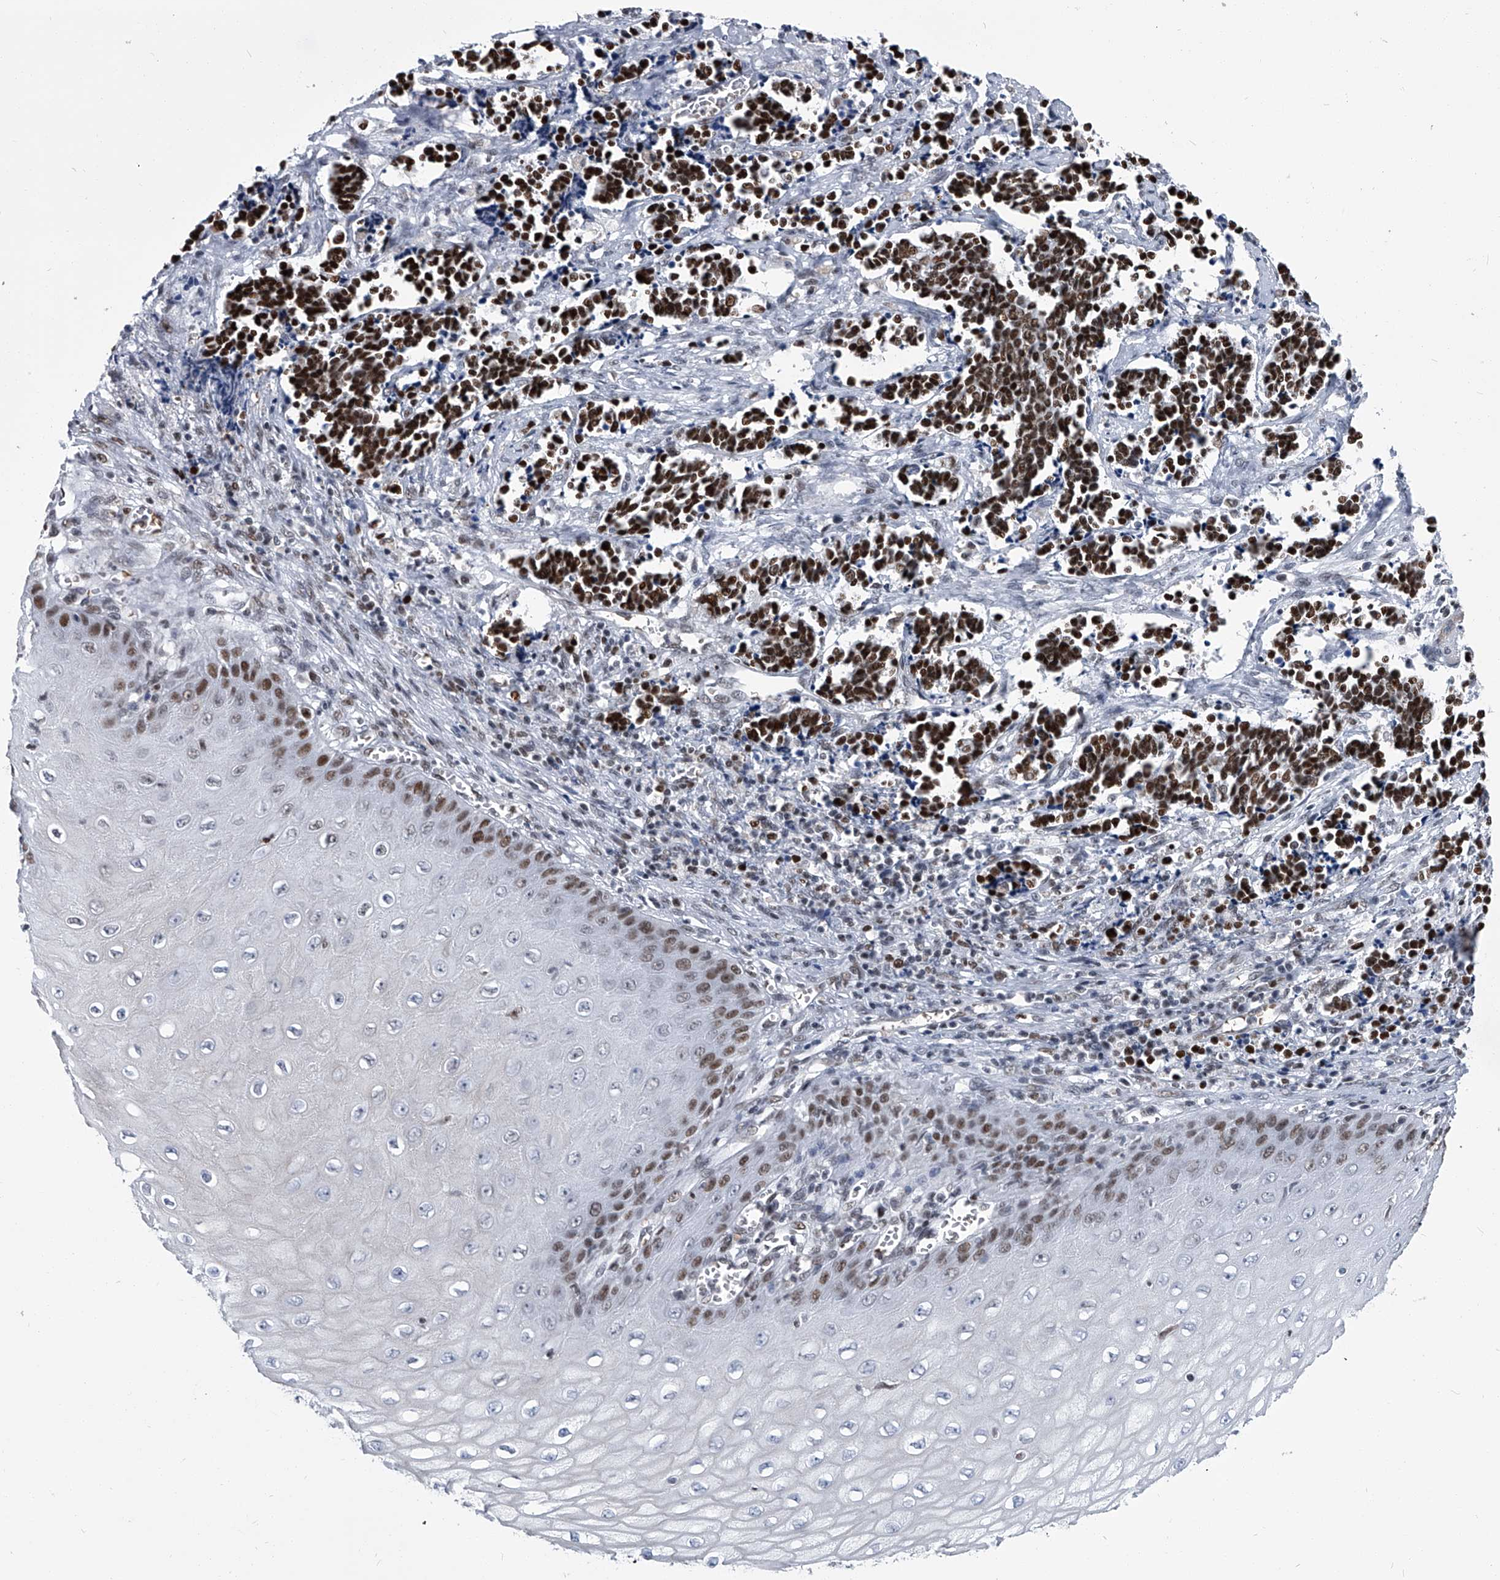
{"staining": {"intensity": "strong", "quantity": ">75%", "location": "nuclear"}, "tissue": "cervical cancer", "cell_type": "Tumor cells", "image_type": "cancer", "snomed": [{"axis": "morphology", "description": "Normal tissue, NOS"}, {"axis": "morphology", "description": "Squamous cell carcinoma, NOS"}, {"axis": "topography", "description": "Cervix"}], "caption": "Immunohistochemistry (IHC) (DAB) staining of cervical cancer shows strong nuclear protein expression in approximately >75% of tumor cells. (Brightfield microscopy of DAB IHC at high magnification).", "gene": "SIM2", "patient": {"sex": "female", "age": 35}}